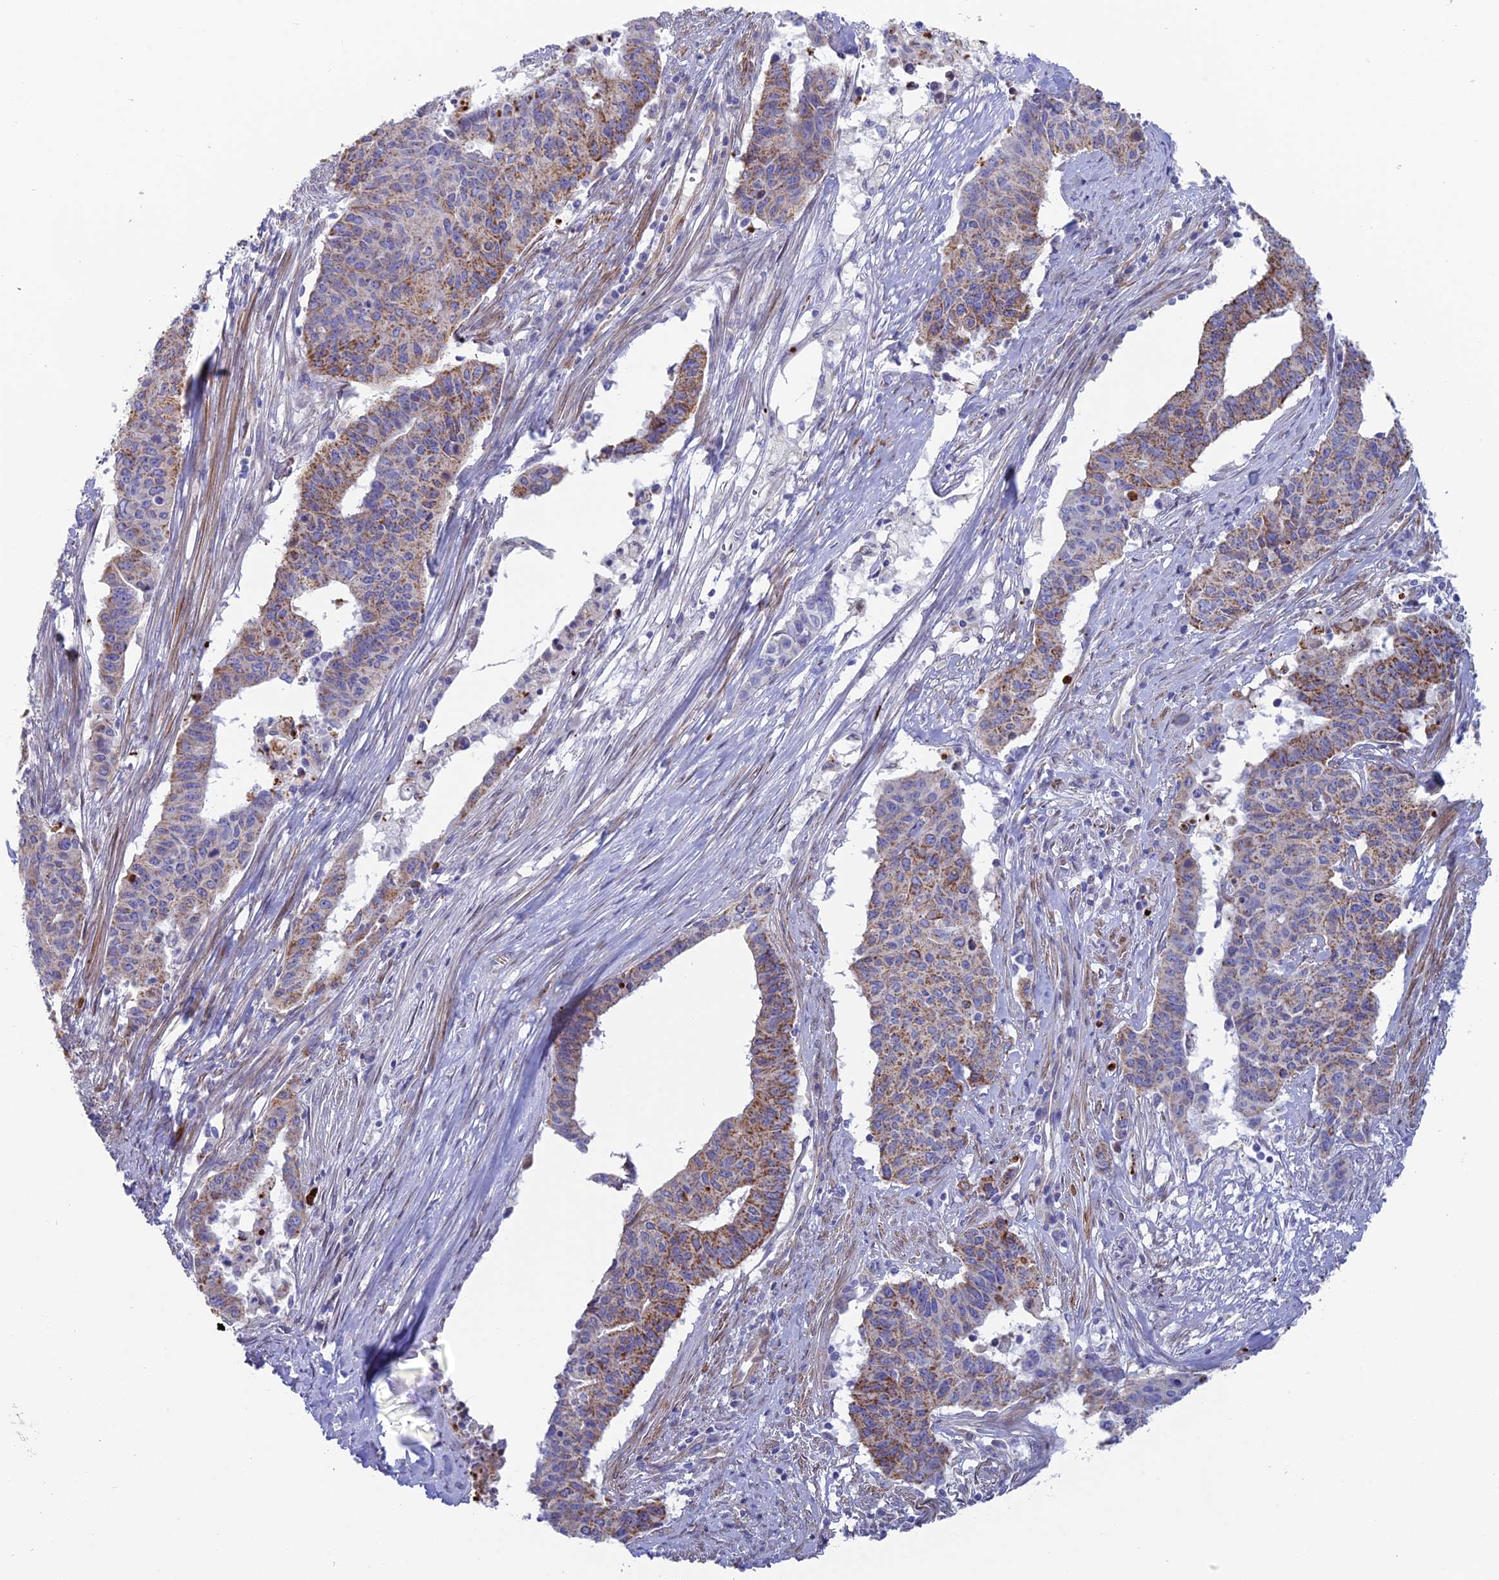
{"staining": {"intensity": "moderate", "quantity": "25%-75%", "location": "cytoplasmic/membranous"}, "tissue": "endometrial cancer", "cell_type": "Tumor cells", "image_type": "cancer", "snomed": [{"axis": "morphology", "description": "Adenocarcinoma, NOS"}, {"axis": "topography", "description": "Endometrium"}], "caption": "The histopathology image reveals staining of endometrial cancer, revealing moderate cytoplasmic/membranous protein staining (brown color) within tumor cells.", "gene": "CSPG4", "patient": {"sex": "female", "age": 59}}